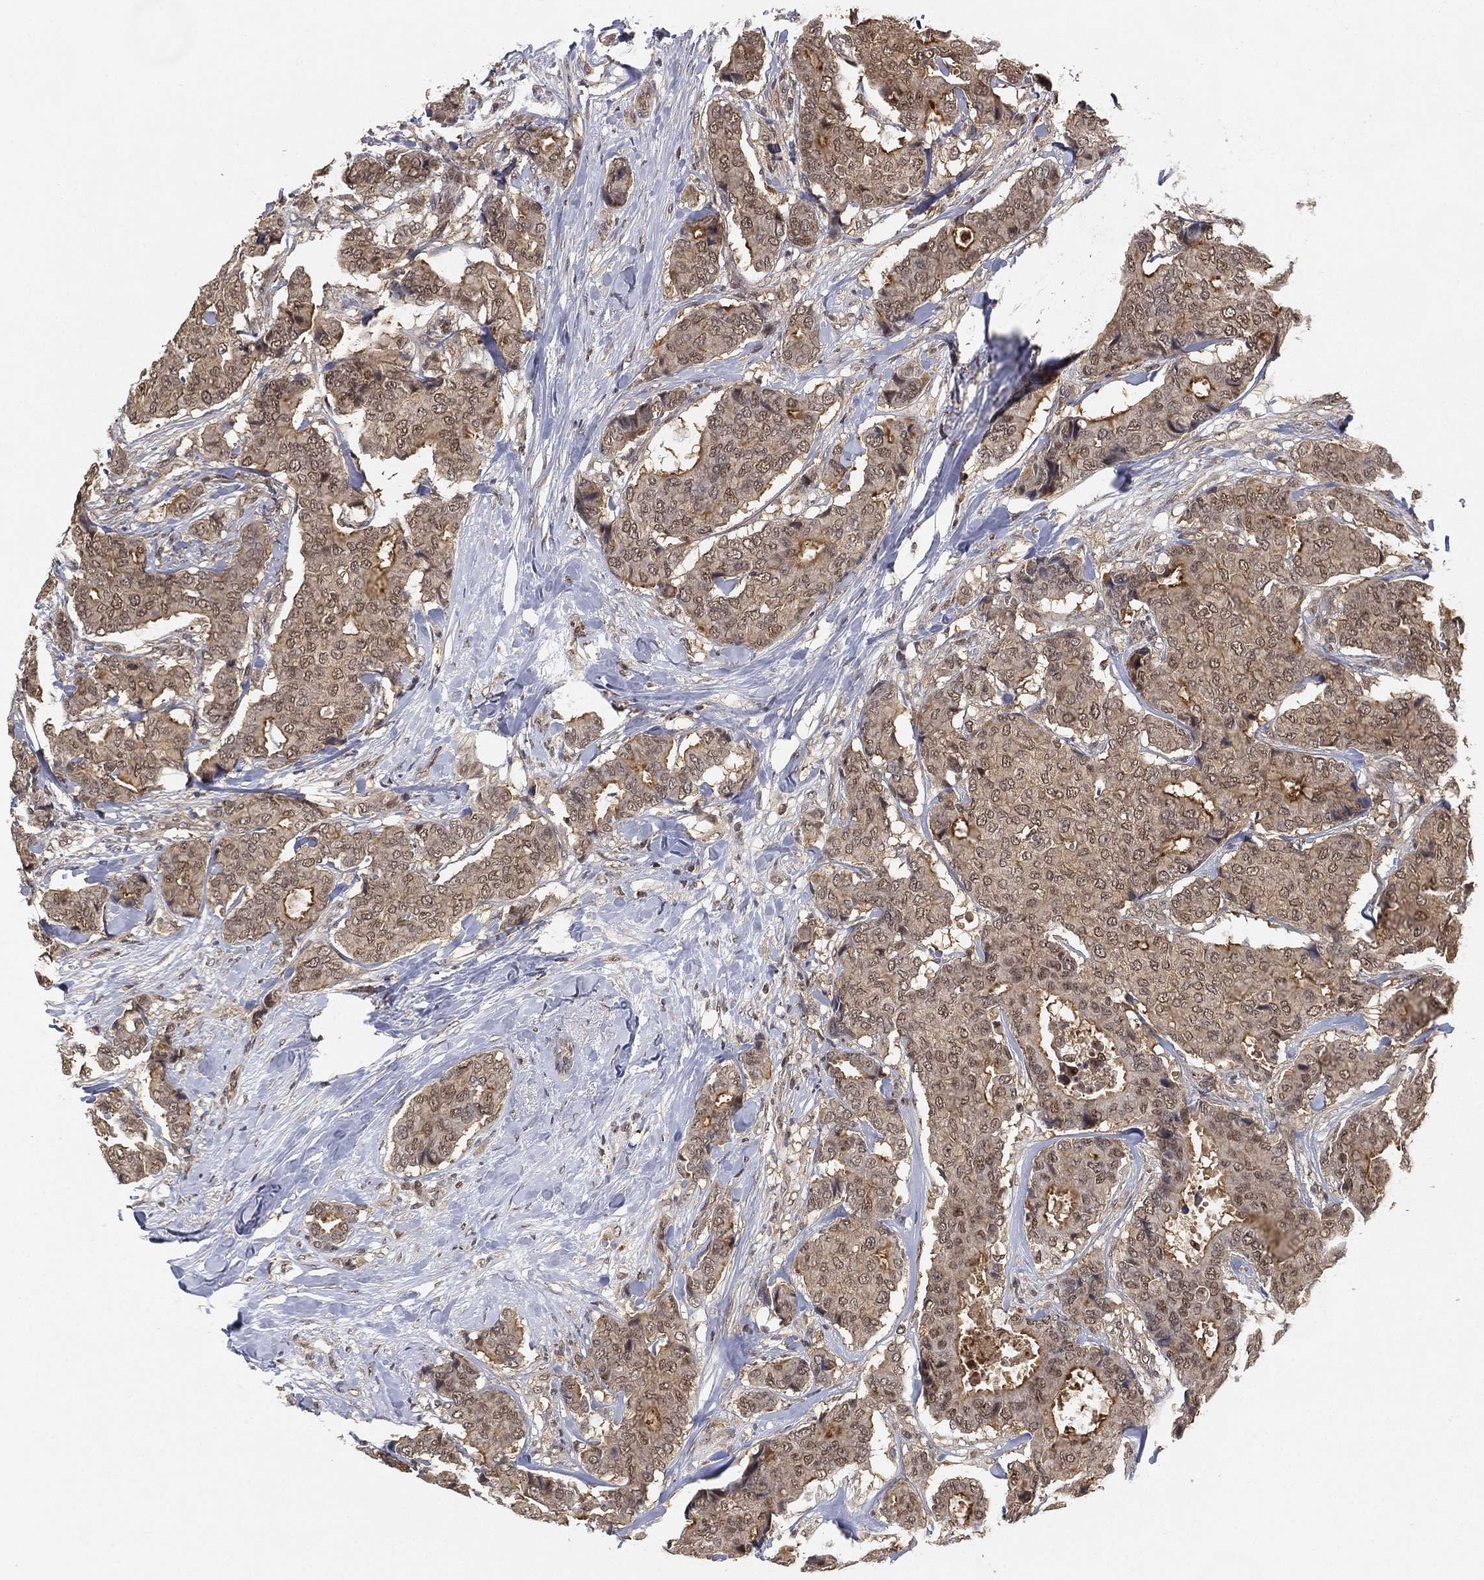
{"staining": {"intensity": "weak", "quantity": ">75%", "location": "cytoplasmic/membranous"}, "tissue": "breast cancer", "cell_type": "Tumor cells", "image_type": "cancer", "snomed": [{"axis": "morphology", "description": "Duct carcinoma"}, {"axis": "topography", "description": "Breast"}], "caption": "Breast cancer stained with DAB (3,3'-diaminobenzidine) immunohistochemistry (IHC) displays low levels of weak cytoplasmic/membranous staining in about >75% of tumor cells. (Brightfield microscopy of DAB IHC at high magnification).", "gene": "WDR26", "patient": {"sex": "female", "age": 75}}